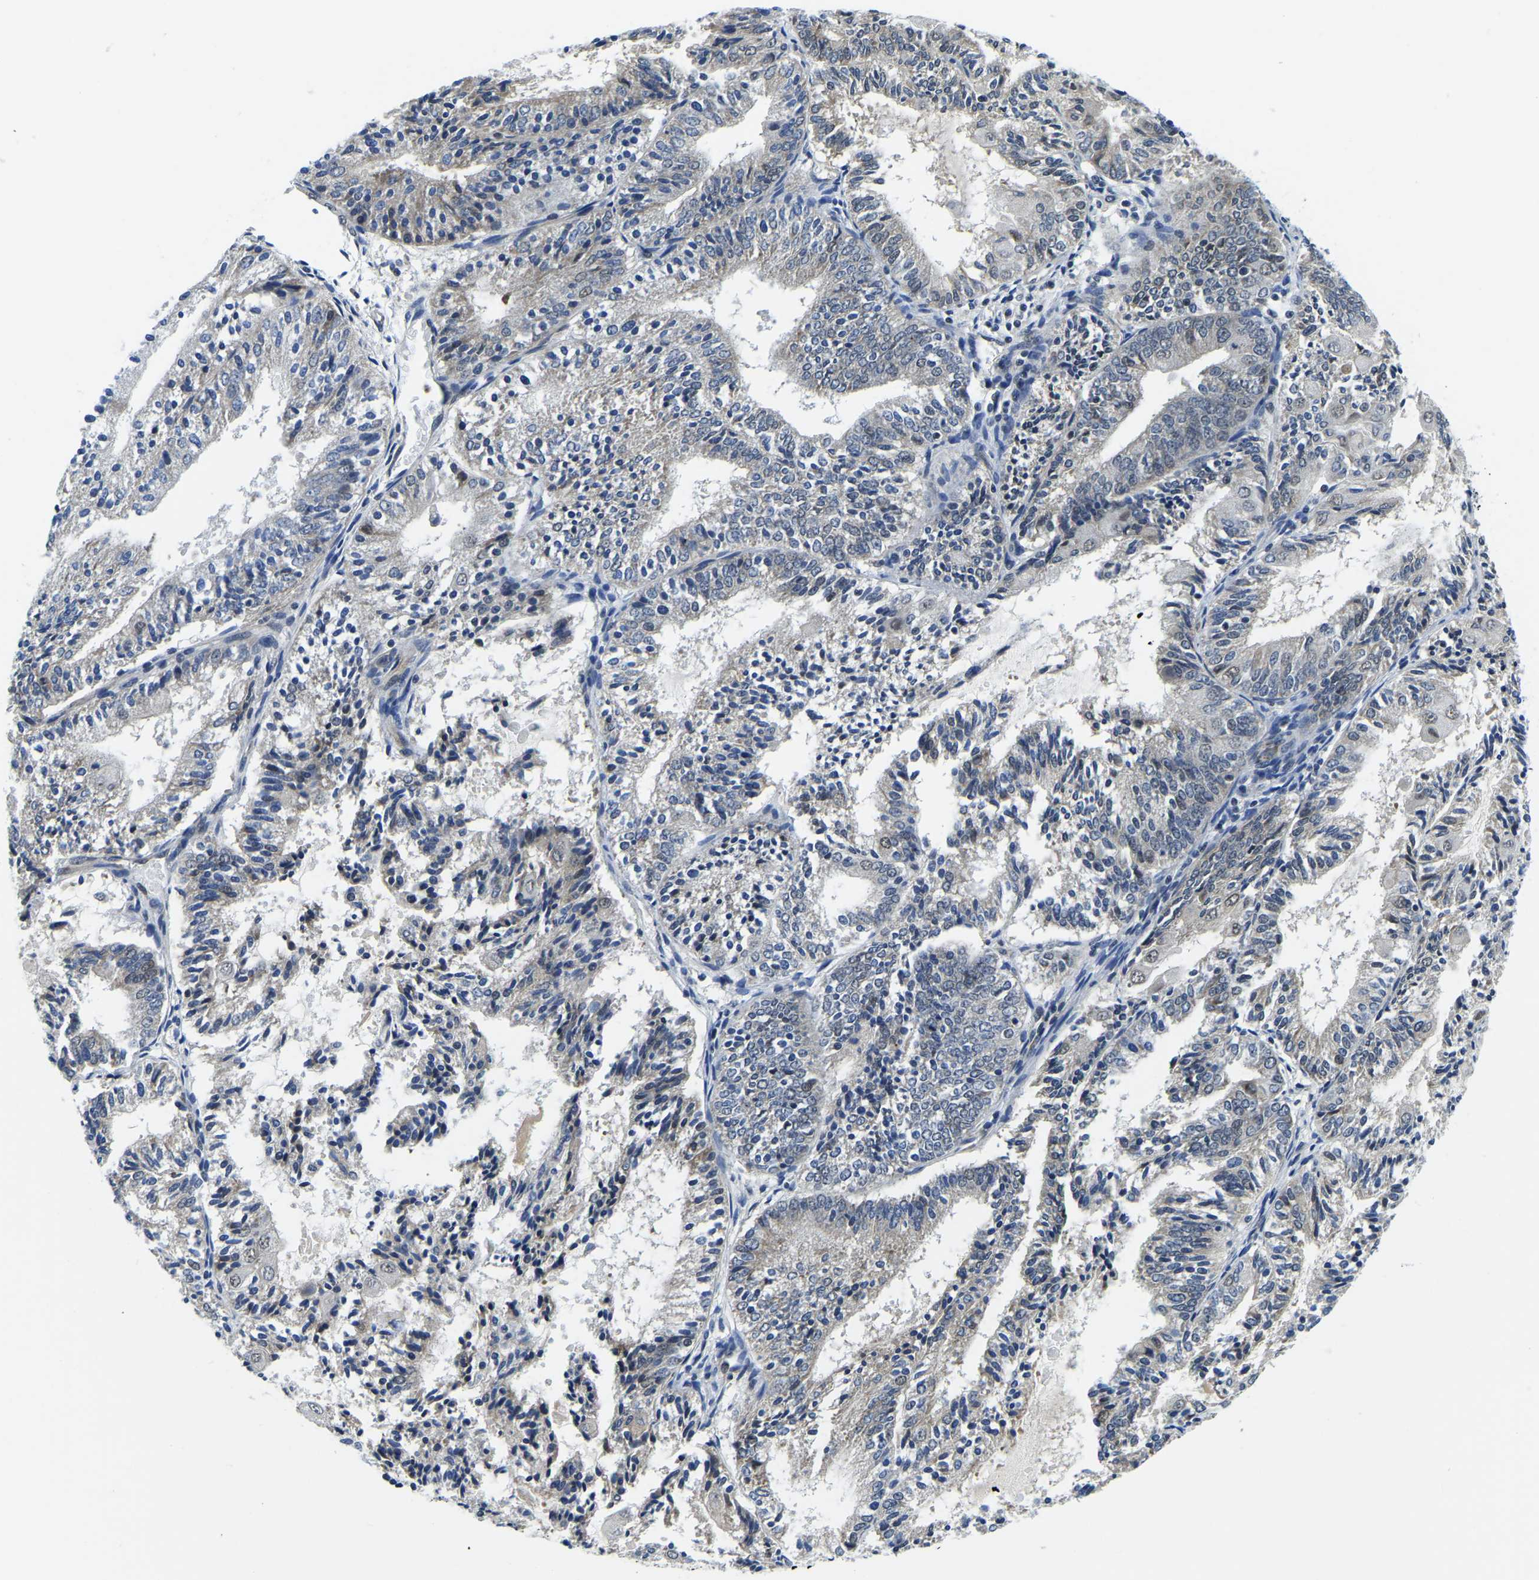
{"staining": {"intensity": "negative", "quantity": "none", "location": "none"}, "tissue": "endometrial cancer", "cell_type": "Tumor cells", "image_type": "cancer", "snomed": [{"axis": "morphology", "description": "Adenocarcinoma, NOS"}, {"axis": "topography", "description": "Endometrium"}], "caption": "Endometrial cancer (adenocarcinoma) was stained to show a protein in brown. There is no significant expression in tumor cells. (Immunohistochemistry (ihc), brightfield microscopy, high magnification).", "gene": "POLDIP3", "patient": {"sex": "female", "age": 81}}